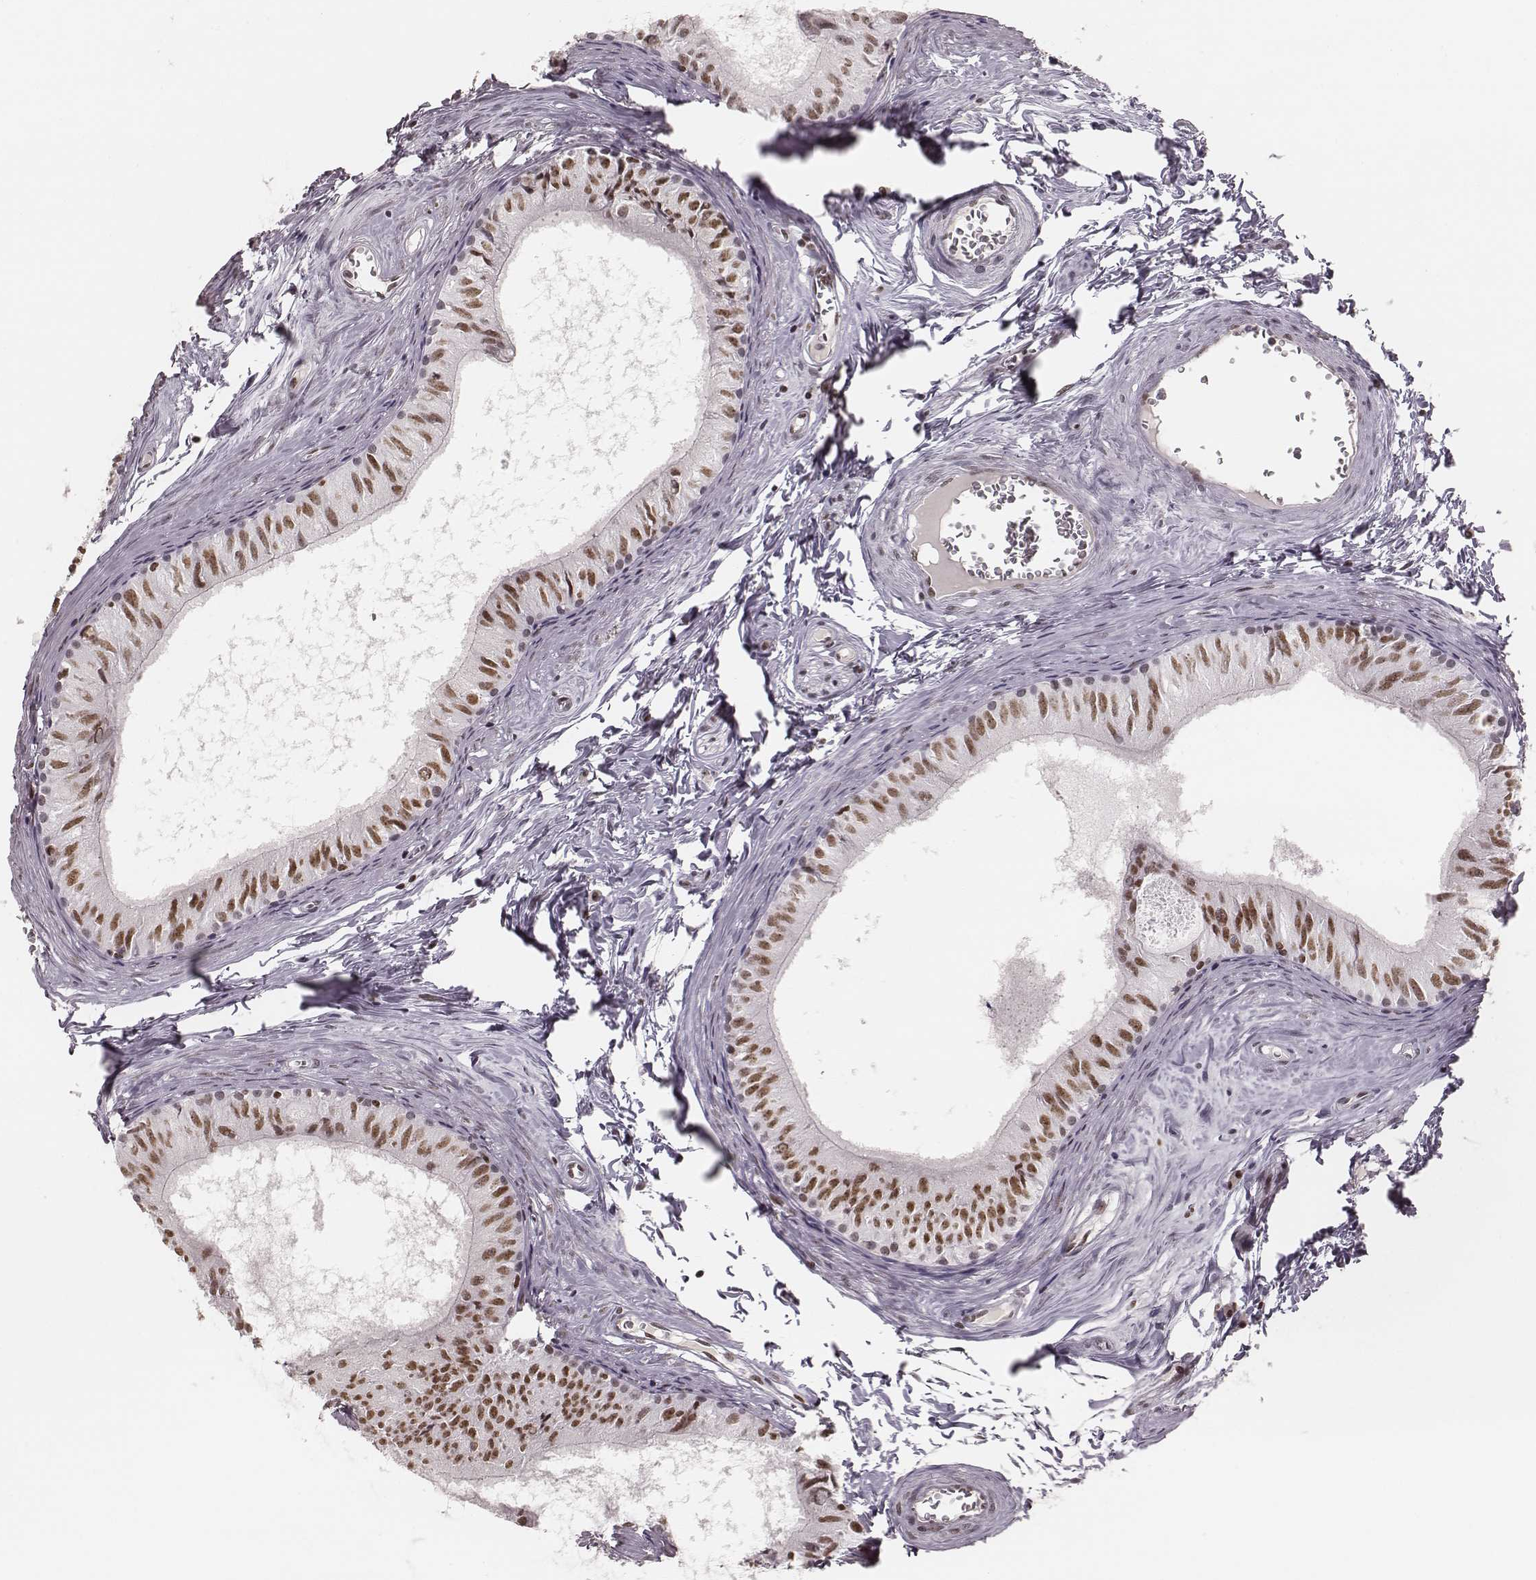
{"staining": {"intensity": "strong", "quantity": ">75%", "location": "nuclear"}, "tissue": "epididymis", "cell_type": "Glandular cells", "image_type": "normal", "snomed": [{"axis": "morphology", "description": "Normal tissue, NOS"}, {"axis": "topography", "description": "Epididymis"}], "caption": "Immunohistochemical staining of benign epididymis shows high levels of strong nuclear positivity in about >75% of glandular cells. (Brightfield microscopy of DAB IHC at high magnification).", "gene": "PARP1", "patient": {"sex": "male", "age": 52}}